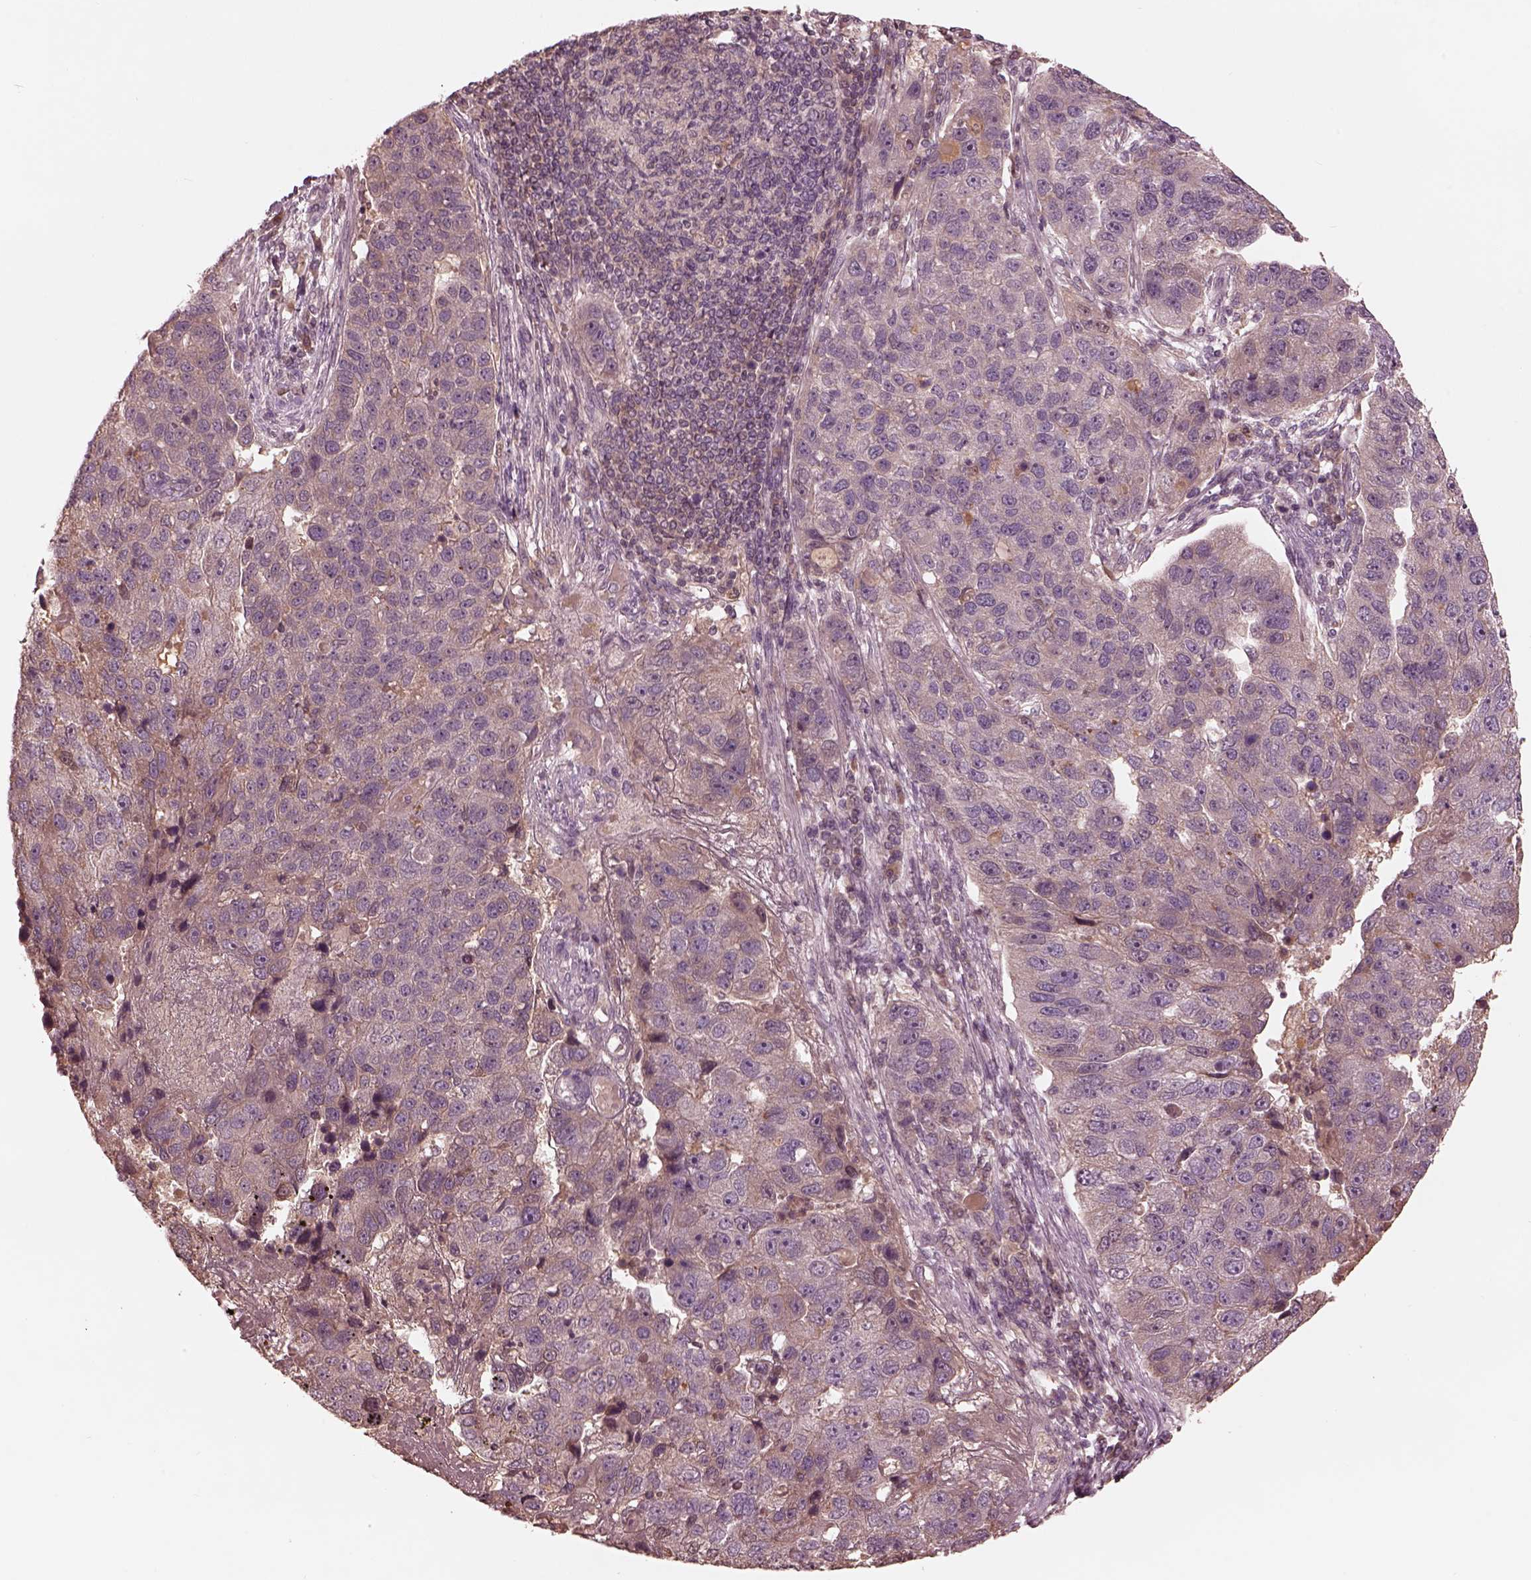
{"staining": {"intensity": "negative", "quantity": "none", "location": "none"}, "tissue": "pancreatic cancer", "cell_type": "Tumor cells", "image_type": "cancer", "snomed": [{"axis": "morphology", "description": "Adenocarcinoma, NOS"}, {"axis": "topography", "description": "Pancreas"}], "caption": "This is a image of immunohistochemistry staining of pancreatic cancer (adenocarcinoma), which shows no staining in tumor cells. The staining is performed using DAB (3,3'-diaminobenzidine) brown chromogen with nuclei counter-stained in using hematoxylin.", "gene": "TF", "patient": {"sex": "female", "age": 61}}